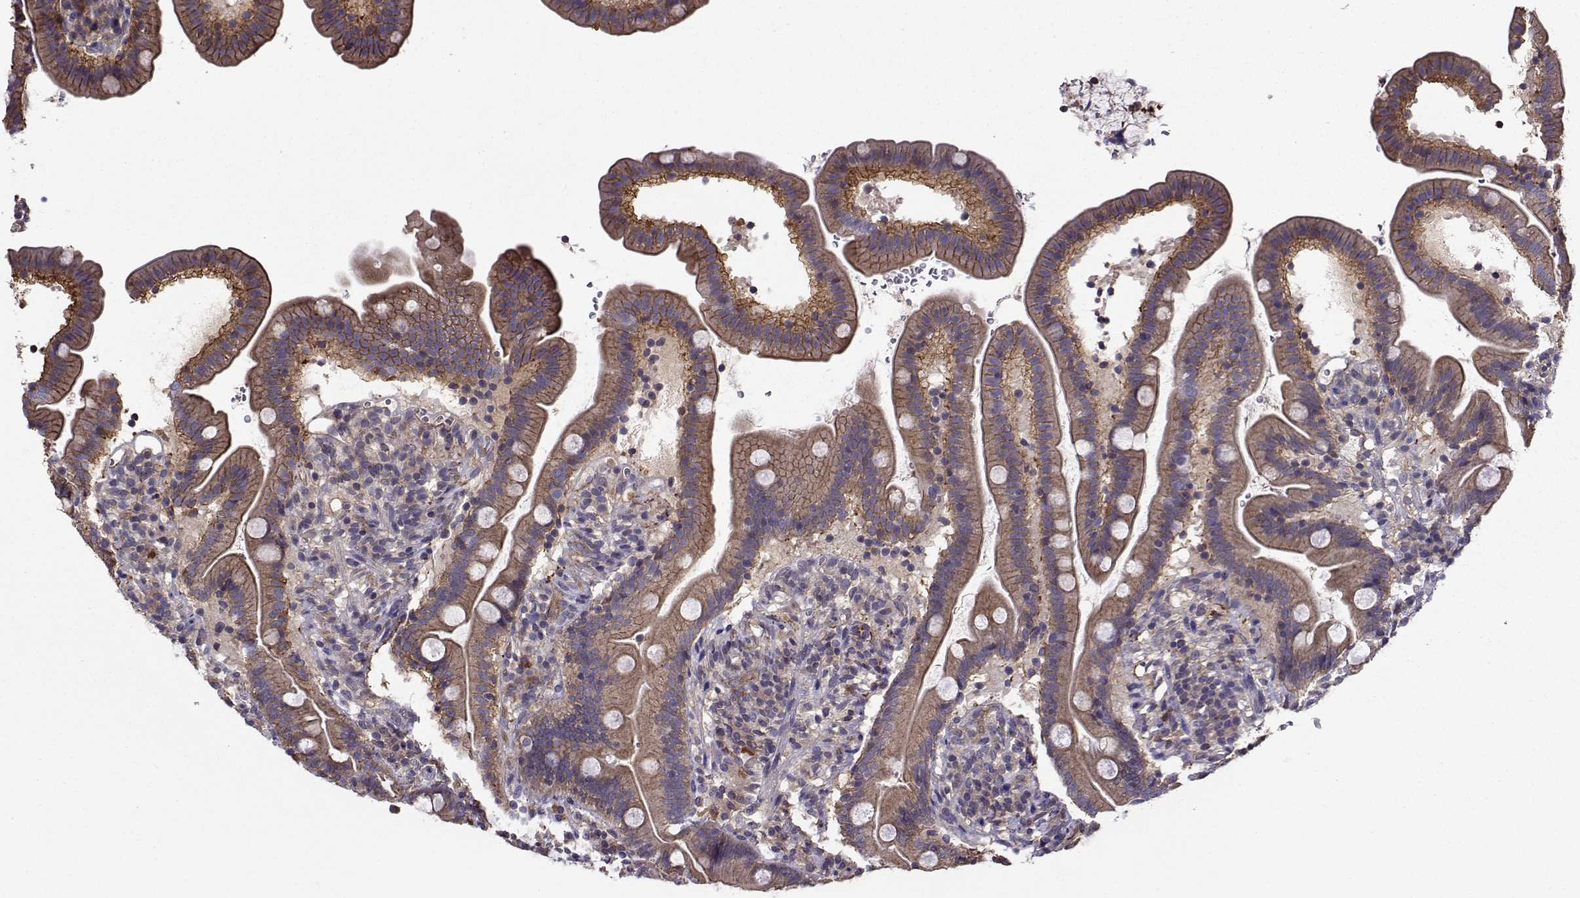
{"staining": {"intensity": "moderate", "quantity": ">75%", "location": "cytoplasmic/membranous"}, "tissue": "duodenum", "cell_type": "Glandular cells", "image_type": "normal", "snomed": [{"axis": "morphology", "description": "Normal tissue, NOS"}, {"axis": "topography", "description": "Duodenum"}], "caption": "Immunohistochemical staining of benign duodenum displays moderate cytoplasmic/membranous protein staining in about >75% of glandular cells. (DAB (3,3'-diaminobenzidine) = brown stain, brightfield microscopy at high magnification).", "gene": "ITGB8", "patient": {"sex": "female", "age": 67}}